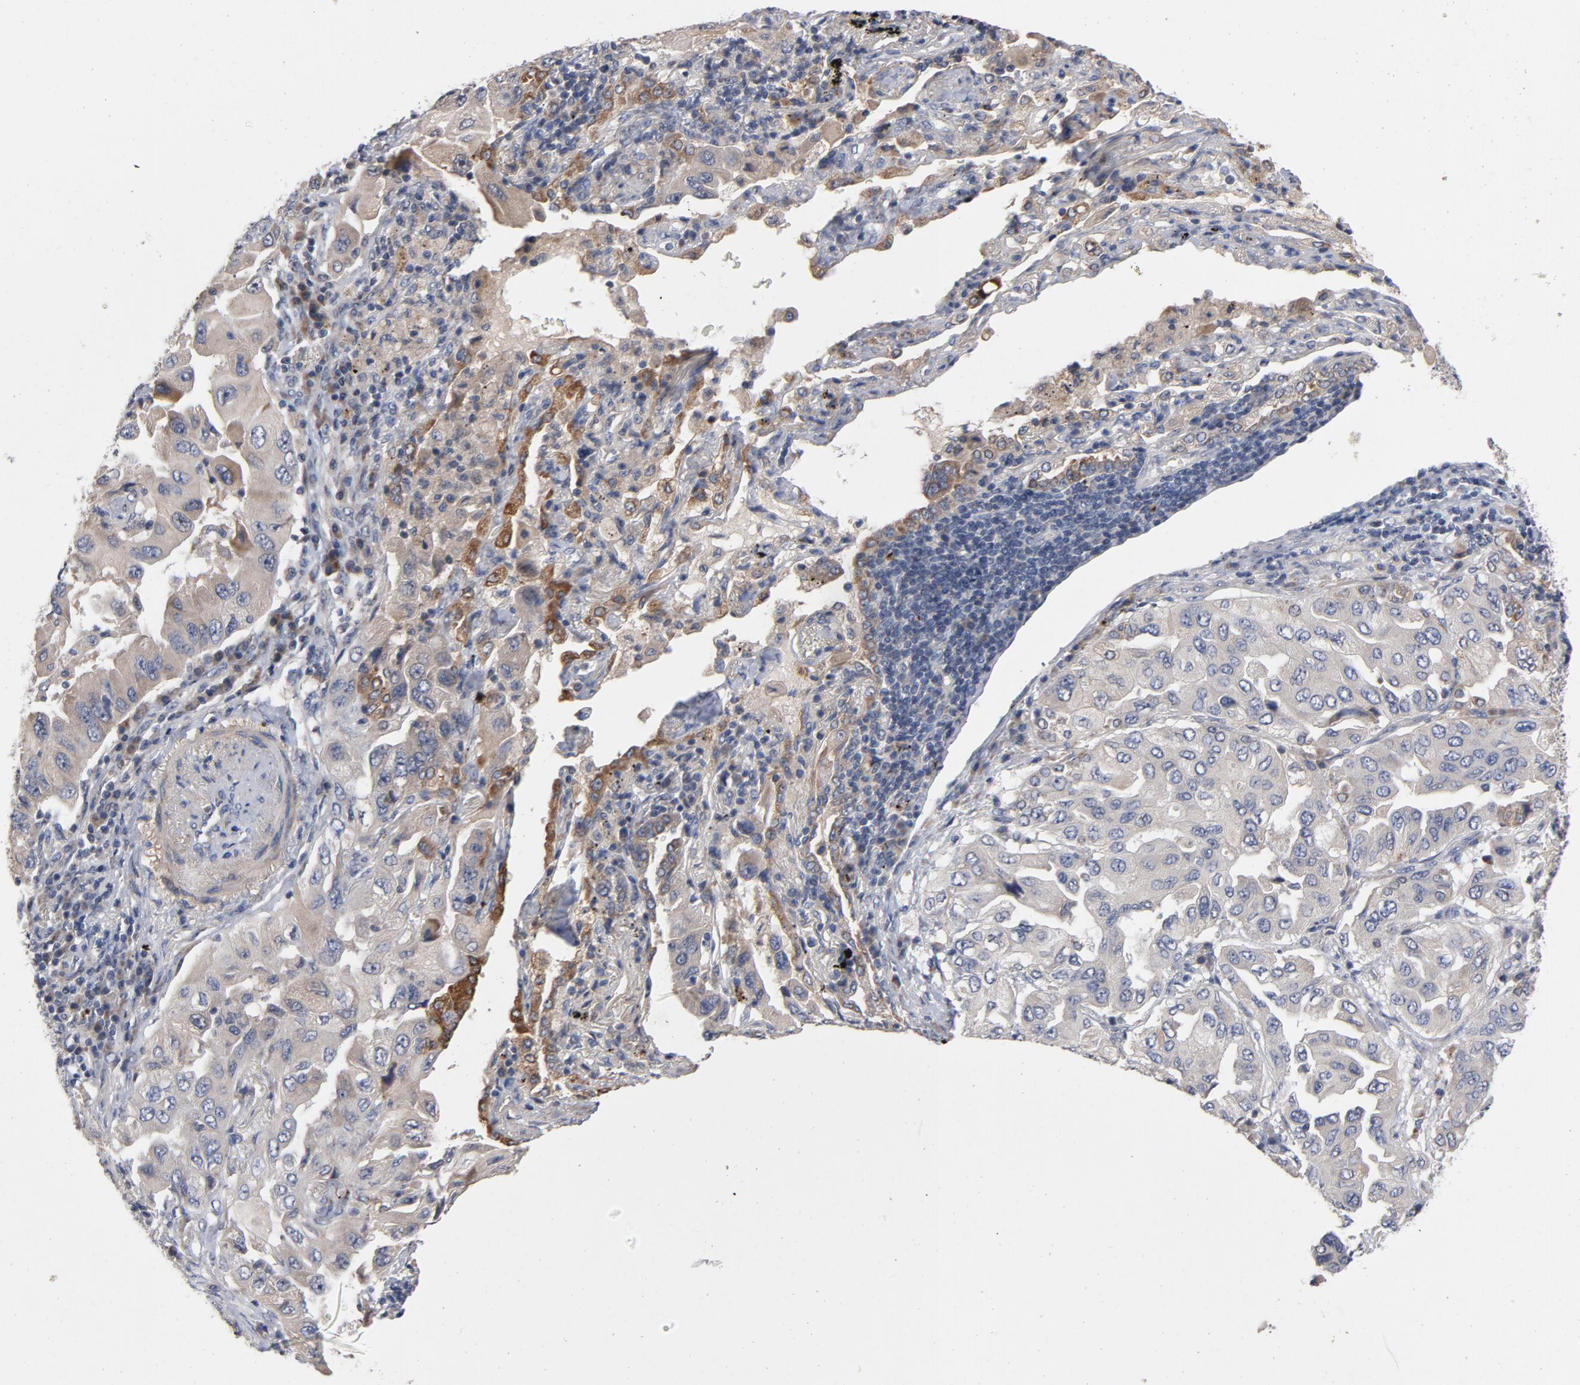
{"staining": {"intensity": "weak", "quantity": ">75%", "location": "cytoplasmic/membranous"}, "tissue": "lung cancer", "cell_type": "Tumor cells", "image_type": "cancer", "snomed": [{"axis": "morphology", "description": "Adenocarcinoma, NOS"}, {"axis": "topography", "description": "Lung"}], "caption": "Immunohistochemical staining of lung adenocarcinoma exhibits low levels of weak cytoplasmic/membranous protein expression in approximately >75% of tumor cells. (DAB IHC, brown staining for protein, blue staining for nuclei).", "gene": "CCDC134", "patient": {"sex": "female", "age": 65}}